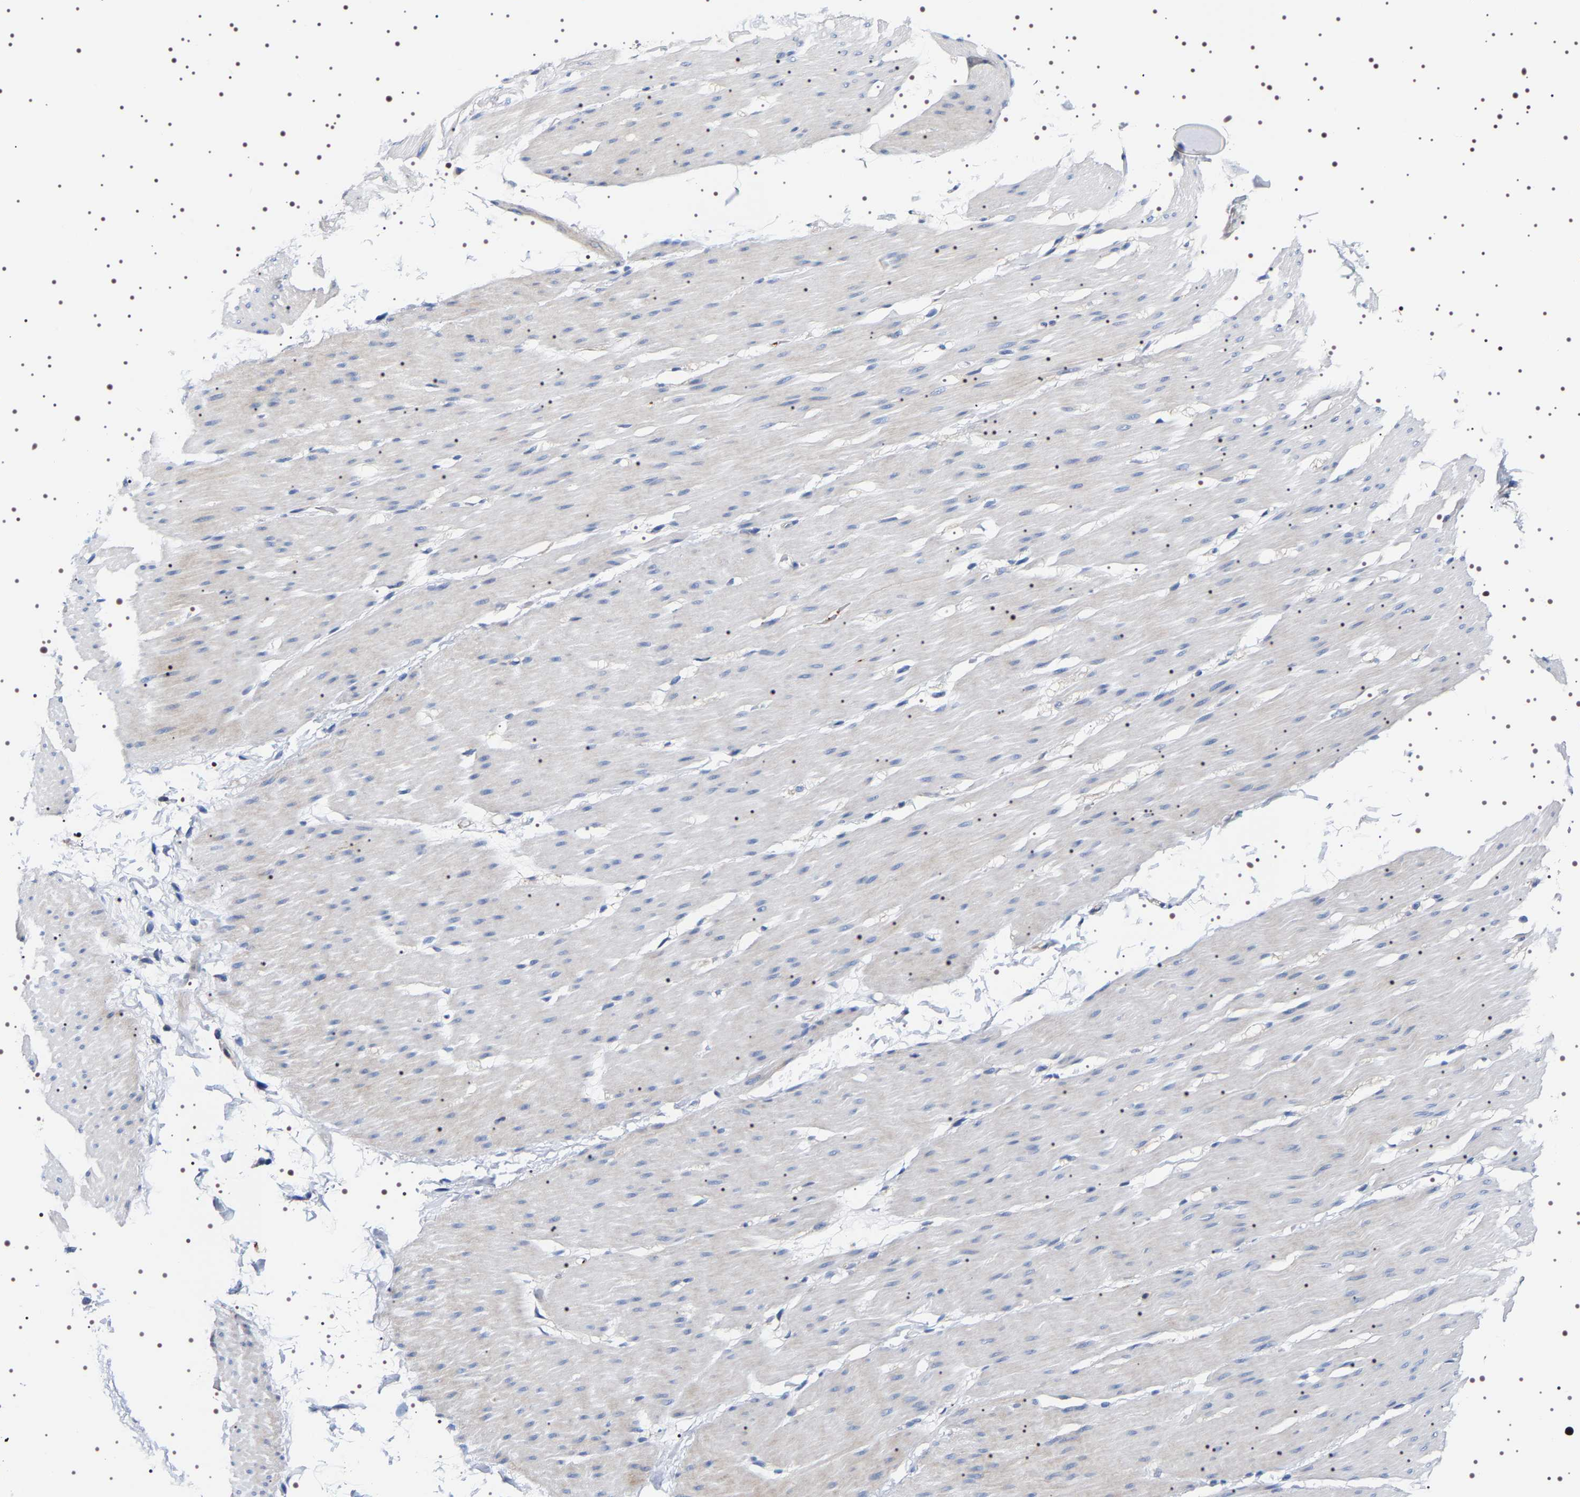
{"staining": {"intensity": "negative", "quantity": "none", "location": "none"}, "tissue": "smooth muscle", "cell_type": "Smooth muscle cells", "image_type": "normal", "snomed": [{"axis": "morphology", "description": "Normal tissue, NOS"}, {"axis": "topography", "description": "Smooth muscle"}, {"axis": "topography", "description": "Colon"}], "caption": "Smooth muscle cells are negative for brown protein staining in benign smooth muscle. Brightfield microscopy of immunohistochemistry (IHC) stained with DAB (3,3'-diaminobenzidine) (brown) and hematoxylin (blue), captured at high magnification.", "gene": "SQLE", "patient": {"sex": "male", "age": 67}}